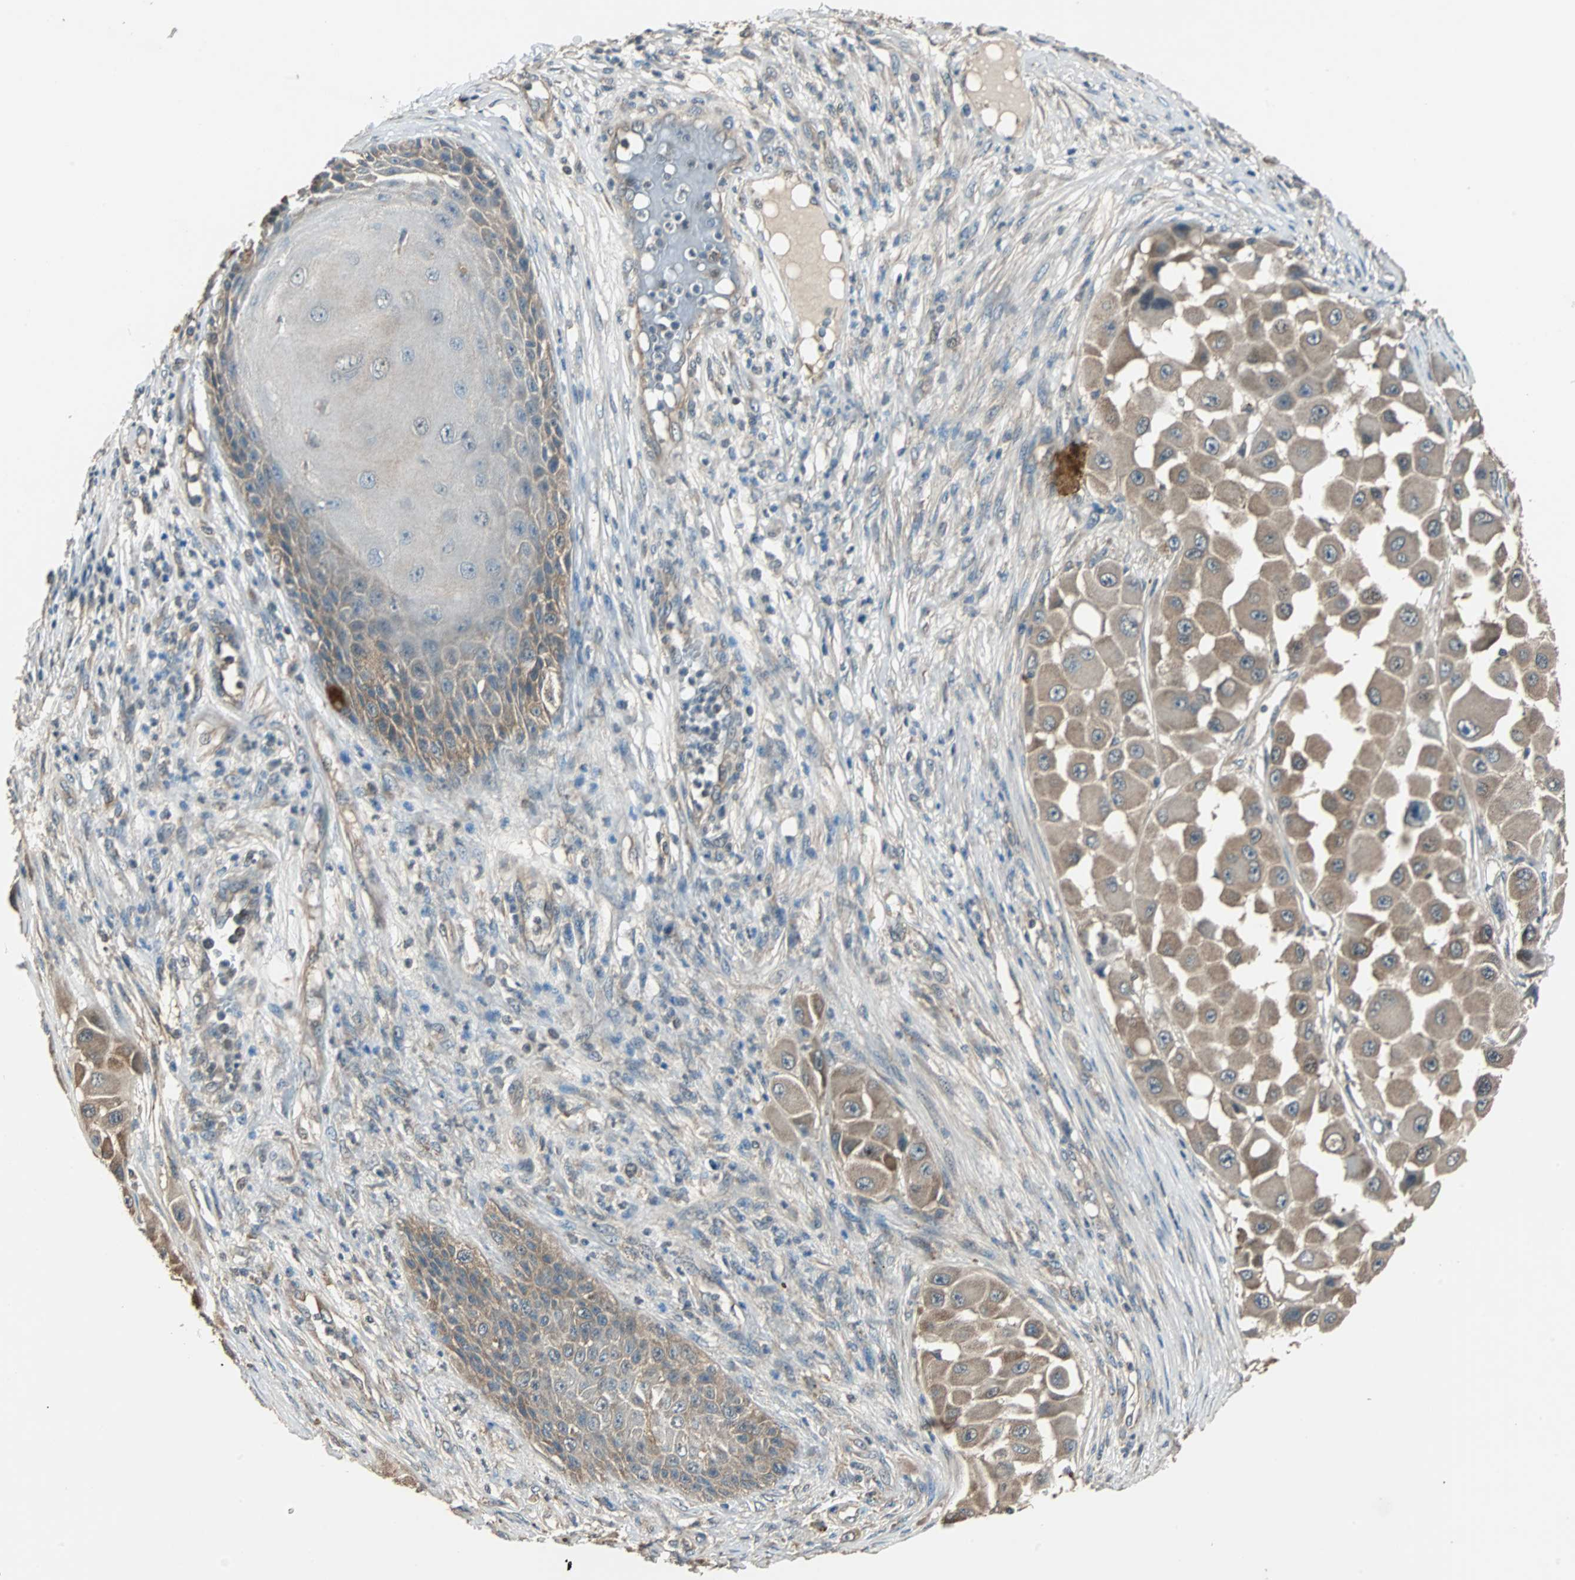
{"staining": {"intensity": "weak", "quantity": ">75%", "location": "cytoplasmic/membranous"}, "tissue": "melanoma", "cell_type": "Tumor cells", "image_type": "cancer", "snomed": [{"axis": "morphology", "description": "Malignant melanoma, NOS"}, {"axis": "topography", "description": "Skin"}], "caption": "Protein analysis of malignant melanoma tissue displays weak cytoplasmic/membranous expression in approximately >75% of tumor cells.", "gene": "ABHD2", "patient": {"sex": "female", "age": 81}}